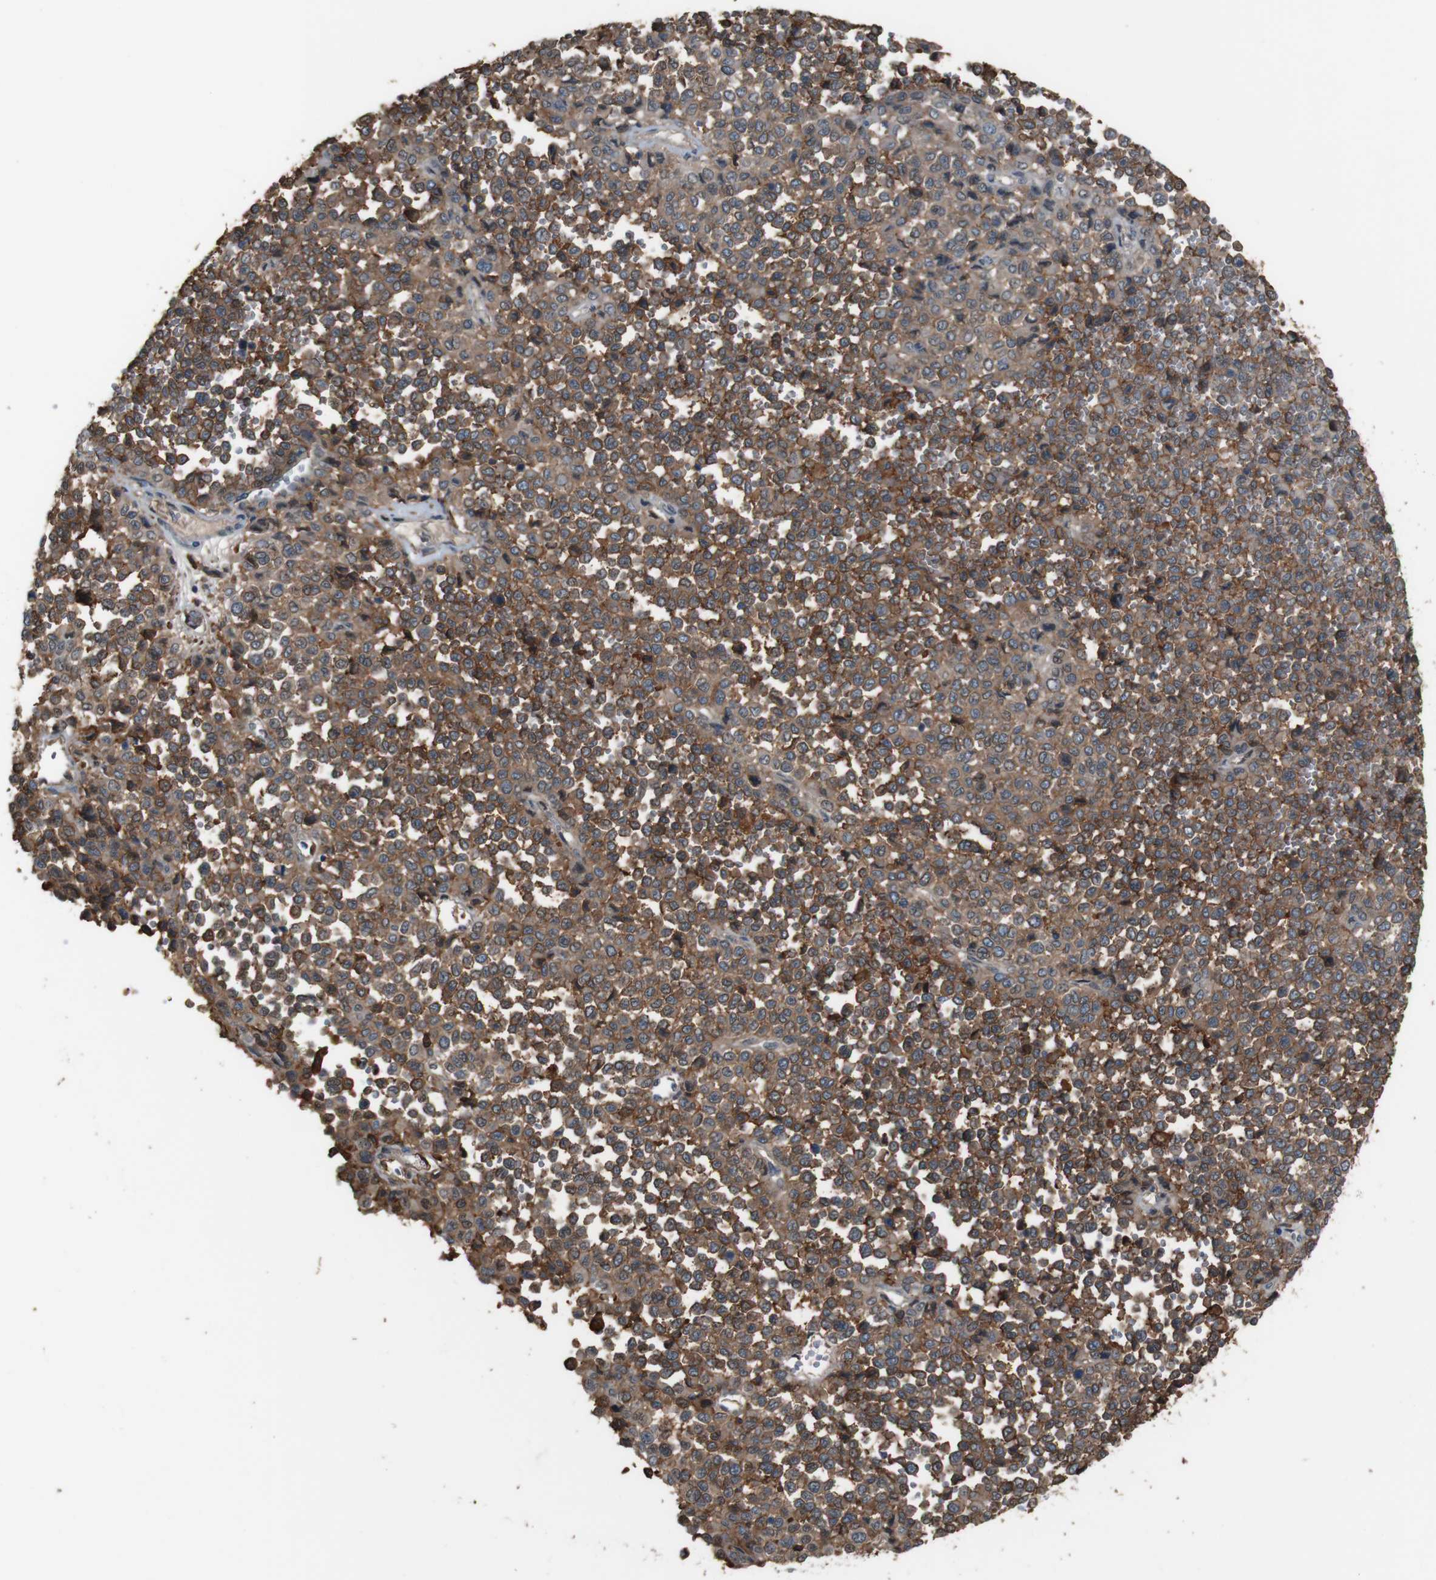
{"staining": {"intensity": "moderate", "quantity": ">75%", "location": "cytoplasmic/membranous"}, "tissue": "melanoma", "cell_type": "Tumor cells", "image_type": "cancer", "snomed": [{"axis": "morphology", "description": "Malignant melanoma, Metastatic site"}, {"axis": "topography", "description": "Pancreas"}], "caption": "An IHC micrograph of tumor tissue is shown. Protein staining in brown shows moderate cytoplasmic/membranous positivity in melanoma within tumor cells.", "gene": "ATP2B1", "patient": {"sex": "female", "age": 30}}